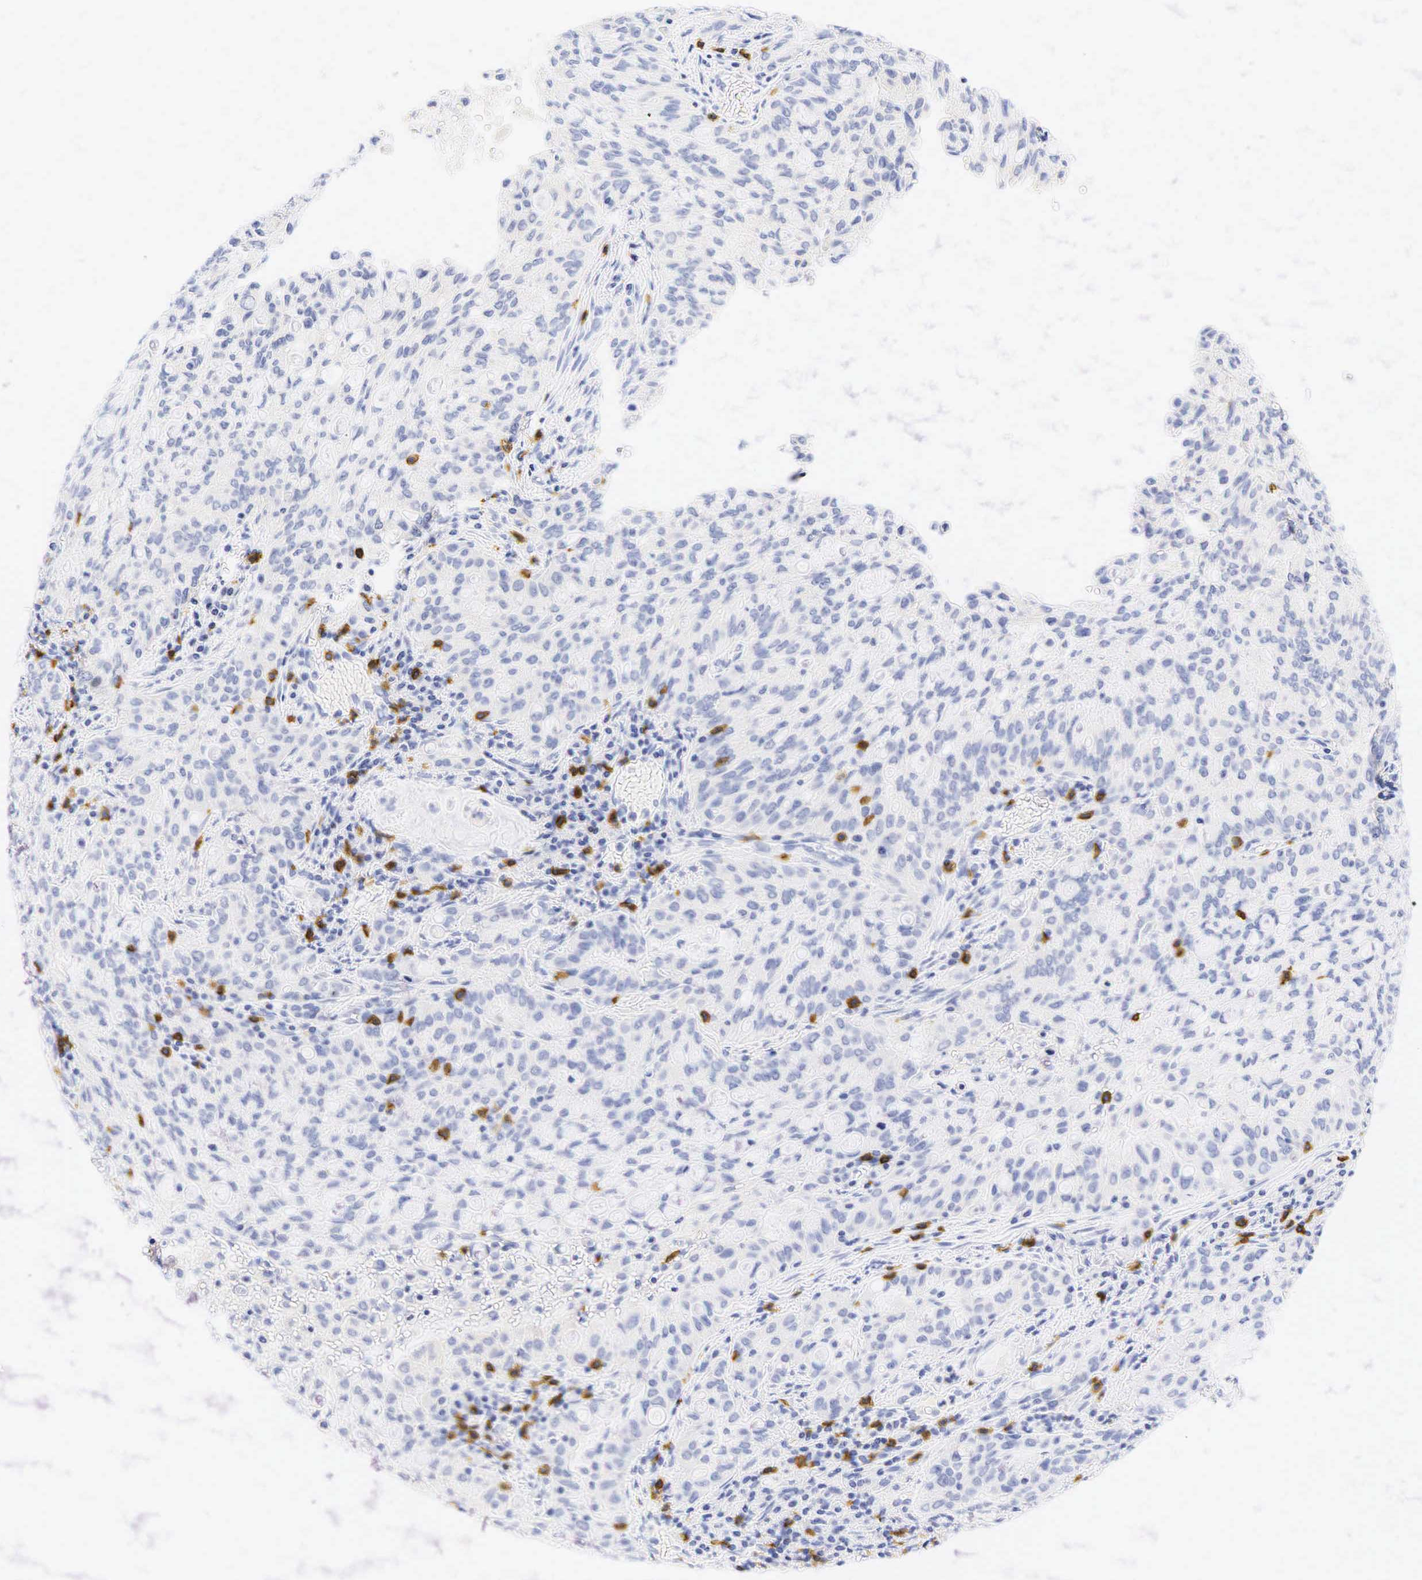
{"staining": {"intensity": "negative", "quantity": "none", "location": "none"}, "tissue": "lung cancer", "cell_type": "Tumor cells", "image_type": "cancer", "snomed": [{"axis": "morphology", "description": "Adenocarcinoma, NOS"}, {"axis": "topography", "description": "Lung"}], "caption": "There is no significant staining in tumor cells of lung adenocarcinoma.", "gene": "CD8A", "patient": {"sex": "female", "age": 44}}